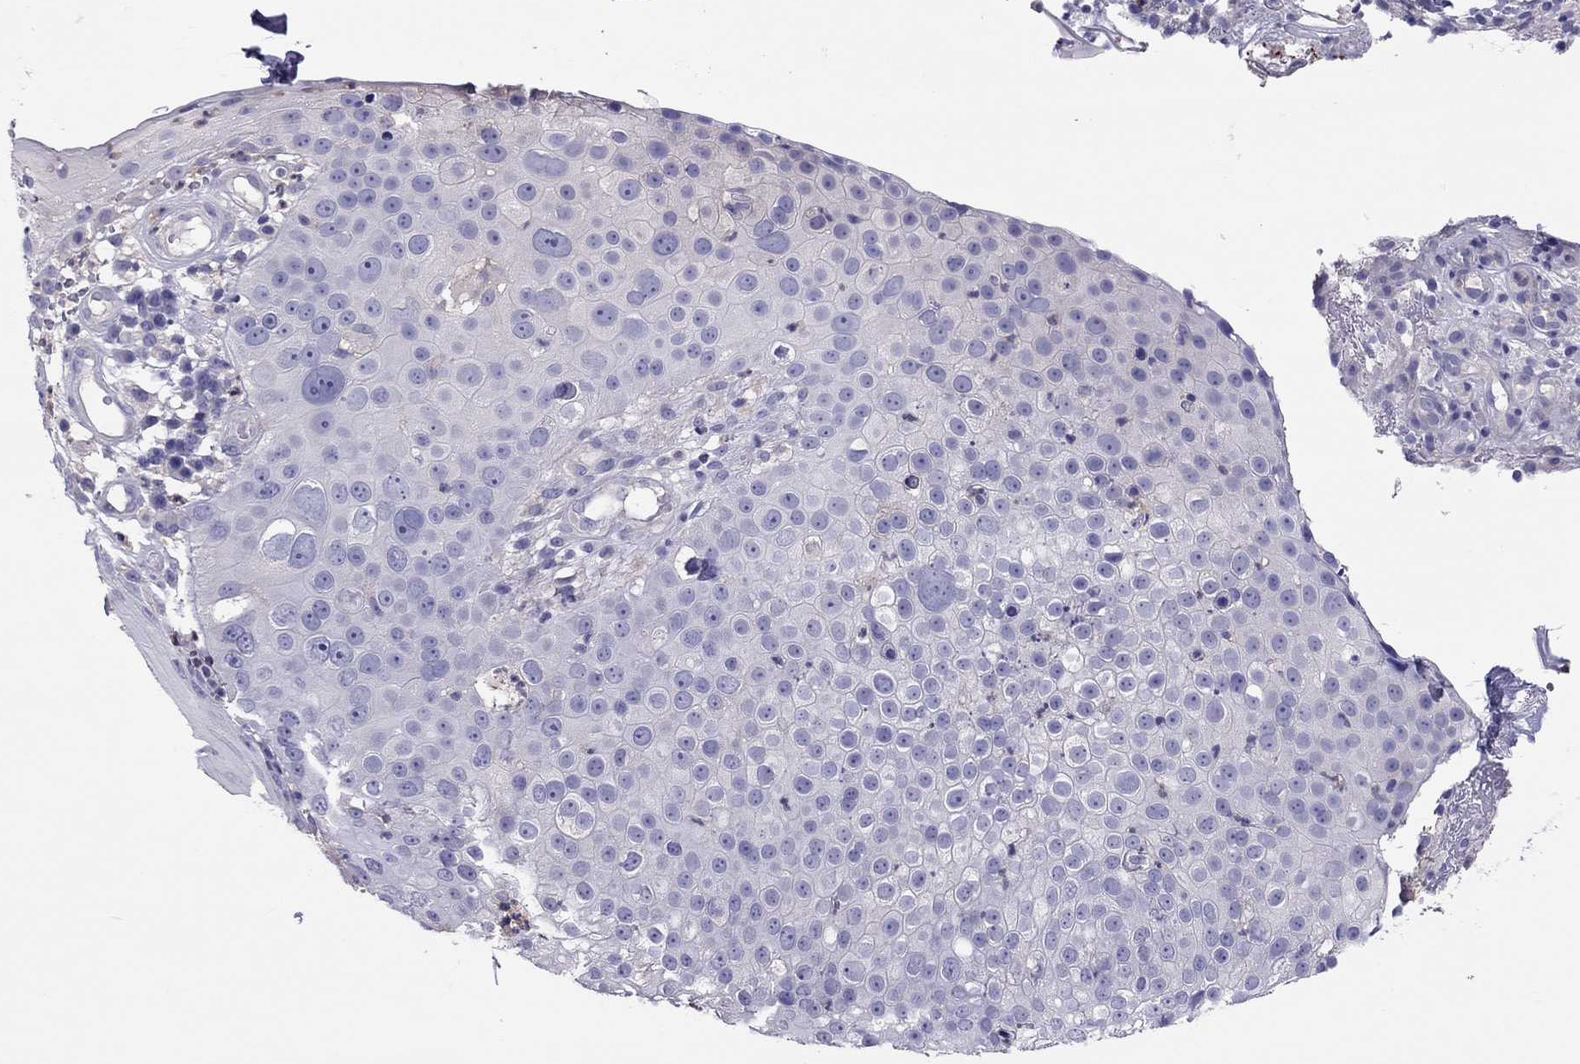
{"staining": {"intensity": "negative", "quantity": "none", "location": "none"}, "tissue": "skin cancer", "cell_type": "Tumor cells", "image_type": "cancer", "snomed": [{"axis": "morphology", "description": "Squamous cell carcinoma, NOS"}, {"axis": "topography", "description": "Skin"}], "caption": "There is no significant expression in tumor cells of skin cancer.", "gene": "TEX22", "patient": {"sex": "male", "age": 71}}